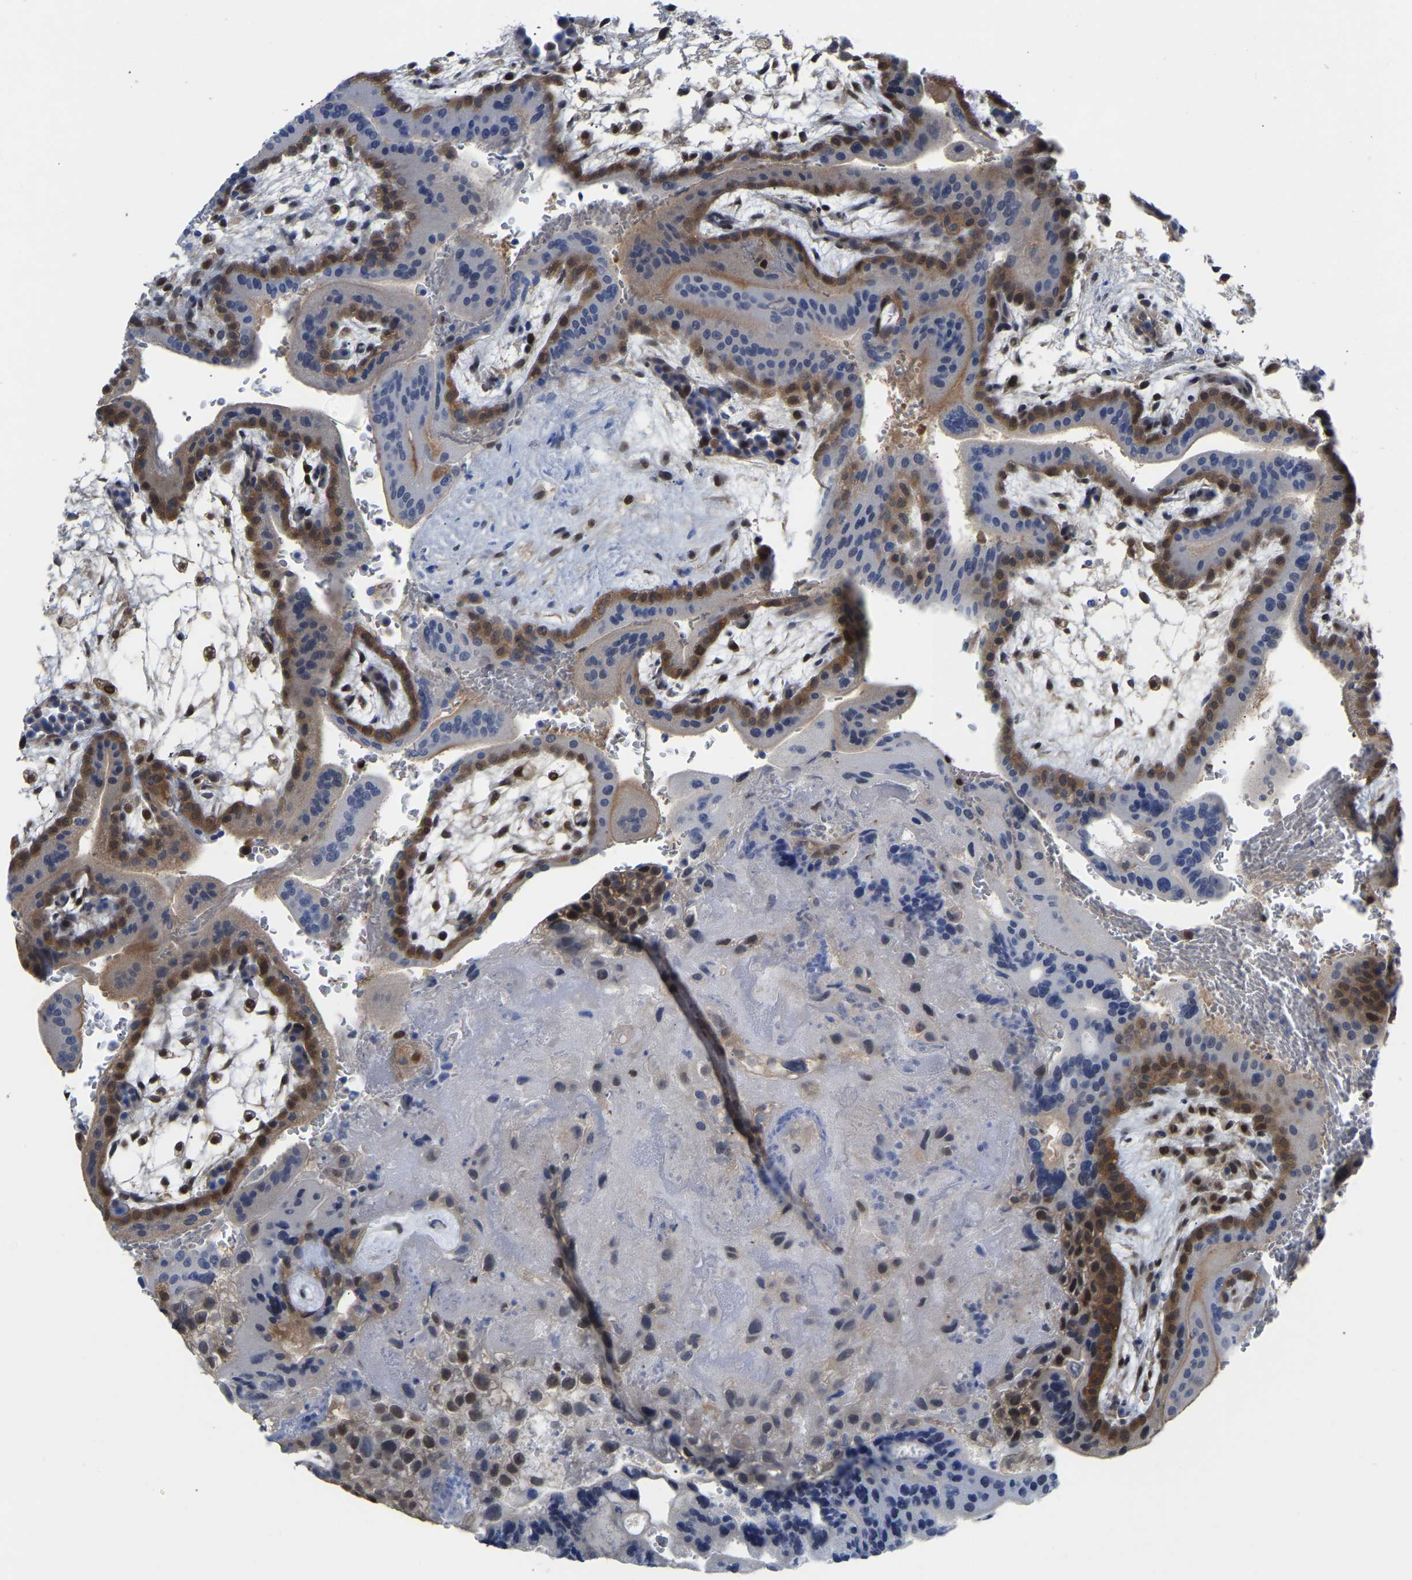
{"staining": {"intensity": "moderate", "quantity": "<25%", "location": "nuclear"}, "tissue": "placenta", "cell_type": "Decidual cells", "image_type": "normal", "snomed": [{"axis": "morphology", "description": "Normal tissue, NOS"}, {"axis": "topography", "description": "Placenta"}], "caption": "Protein staining of normal placenta displays moderate nuclear staining in about <25% of decidual cells.", "gene": "KLRG2", "patient": {"sex": "female", "age": 35}}